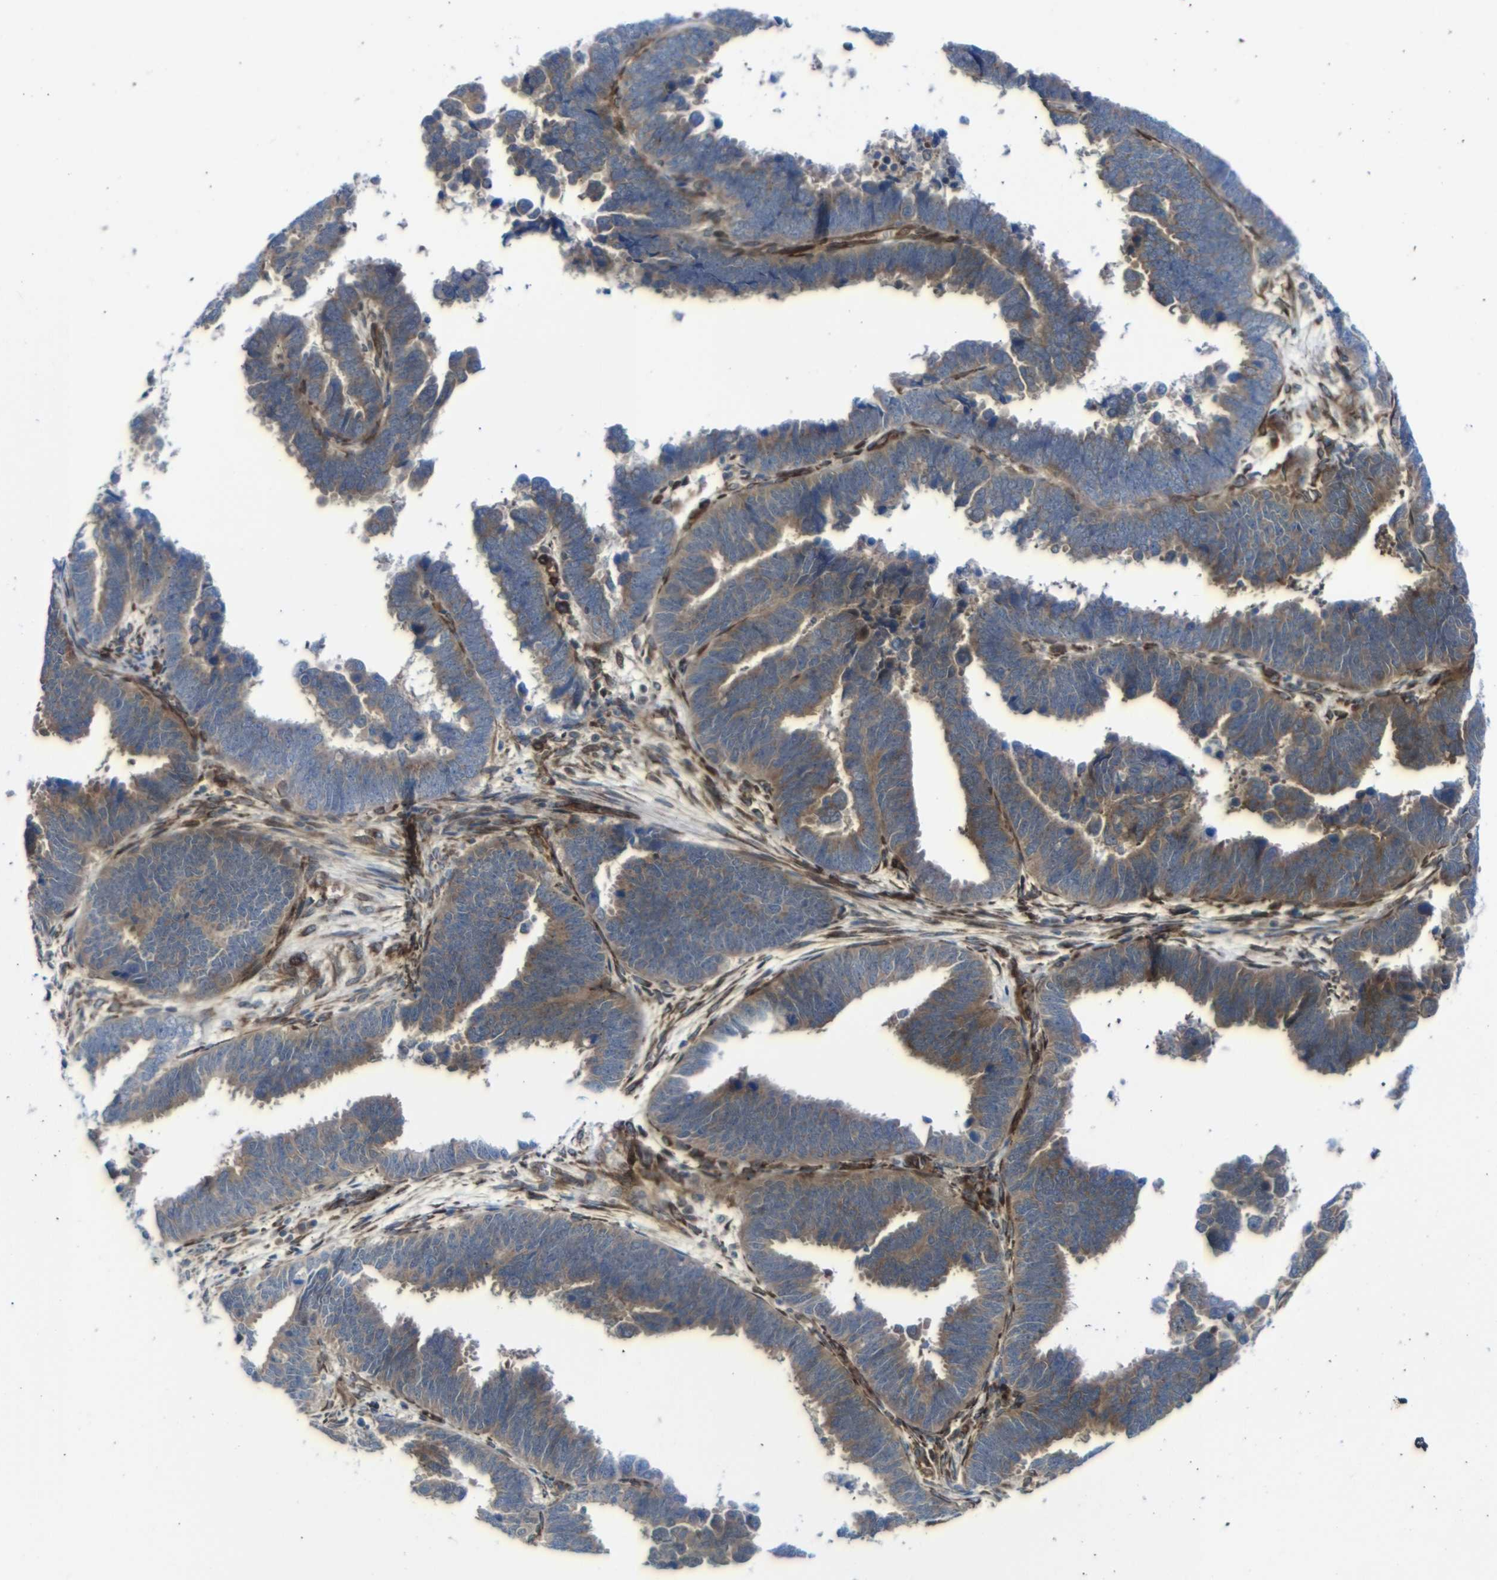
{"staining": {"intensity": "moderate", "quantity": ">75%", "location": "cytoplasmic/membranous"}, "tissue": "endometrial cancer", "cell_type": "Tumor cells", "image_type": "cancer", "snomed": [{"axis": "morphology", "description": "Adenocarcinoma, NOS"}, {"axis": "topography", "description": "Endometrium"}], "caption": "A medium amount of moderate cytoplasmic/membranous staining is seen in approximately >75% of tumor cells in endometrial cancer (adenocarcinoma) tissue.", "gene": "PARP14", "patient": {"sex": "female", "age": 75}}